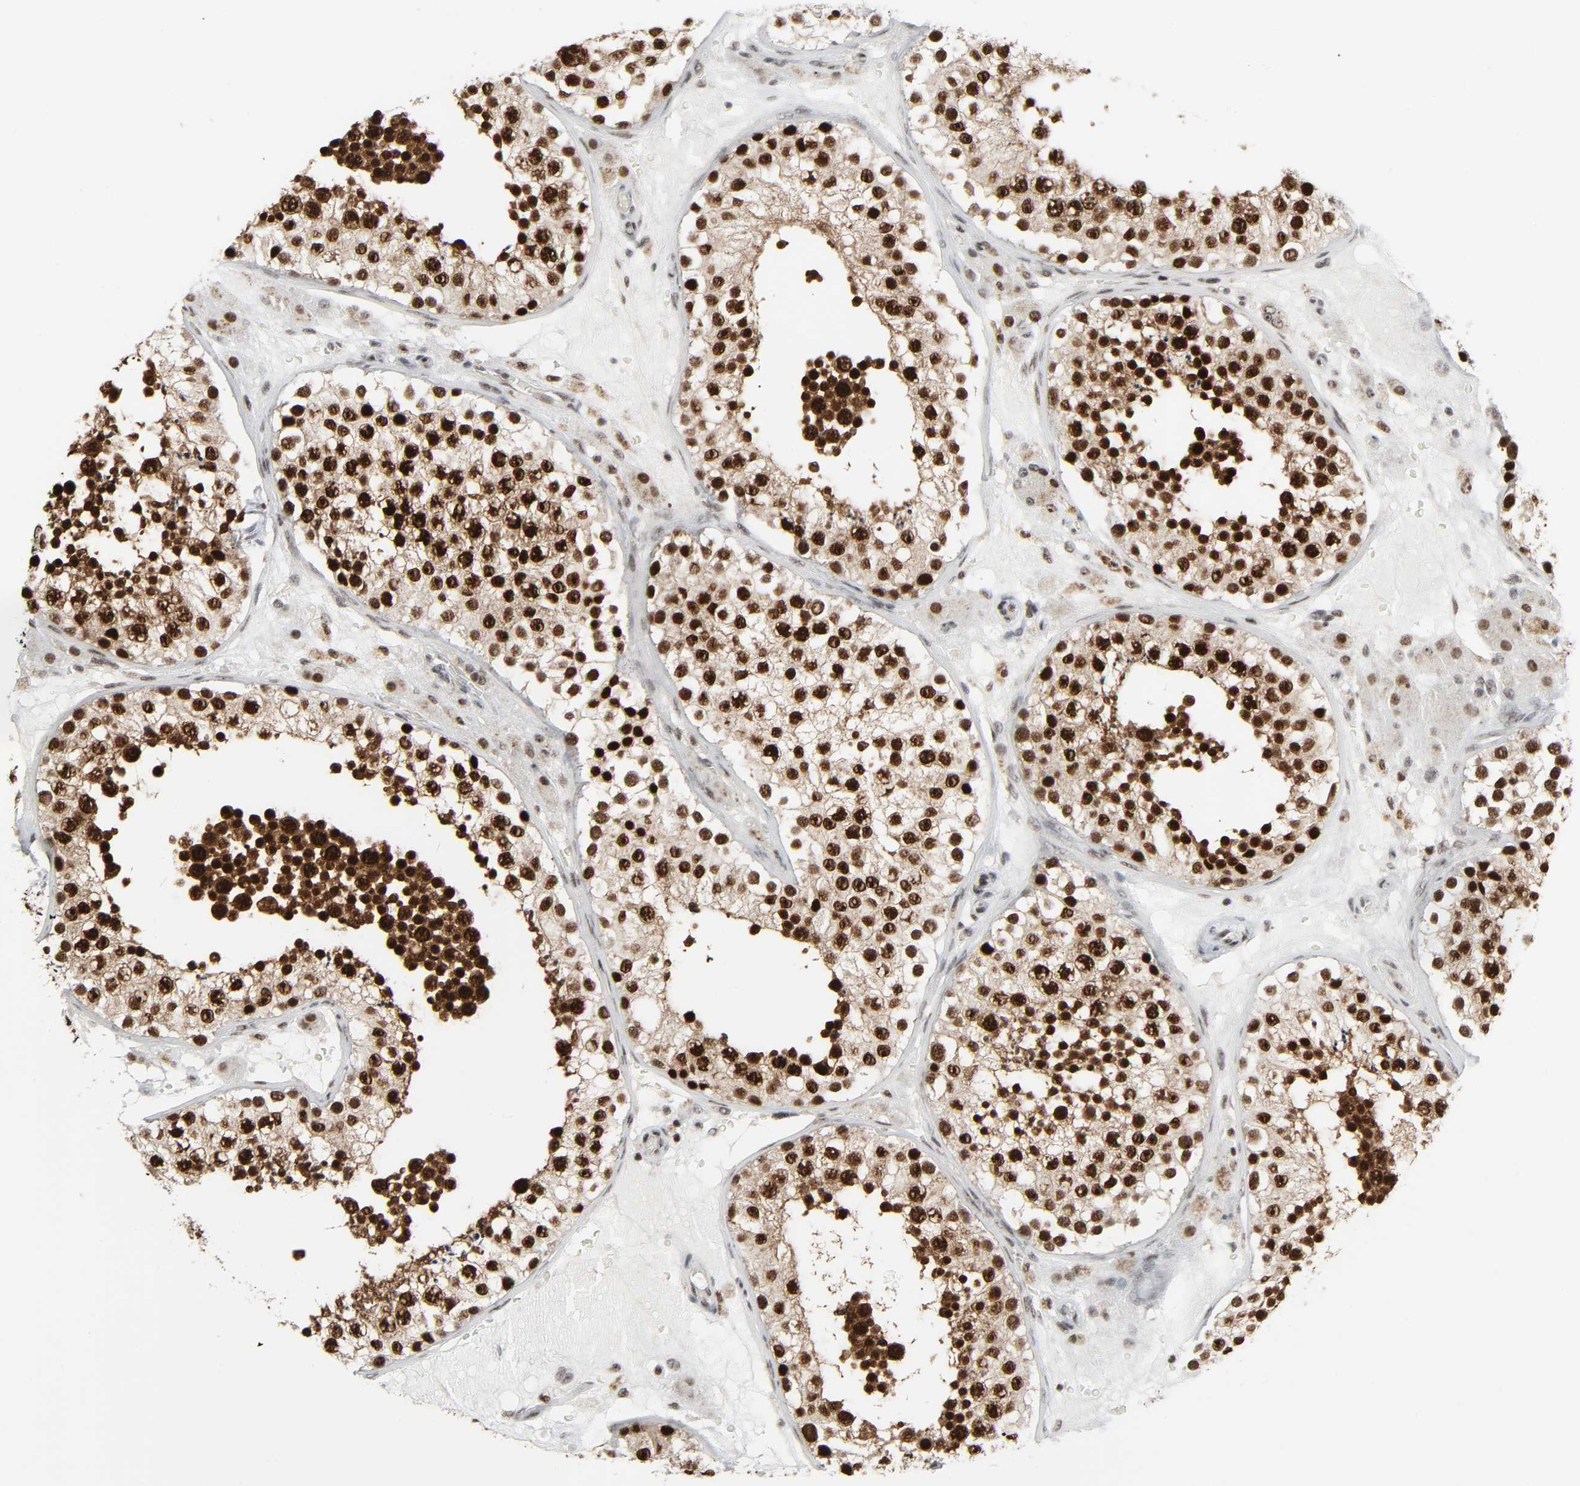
{"staining": {"intensity": "strong", "quantity": ">75%", "location": "nuclear"}, "tissue": "testis", "cell_type": "Cells in seminiferous ducts", "image_type": "normal", "snomed": [{"axis": "morphology", "description": "Normal tissue, NOS"}, {"axis": "topography", "description": "Testis"}], "caption": "Testis stained with DAB (3,3'-diaminobenzidine) immunohistochemistry displays high levels of strong nuclear staining in about >75% of cells in seminiferous ducts.", "gene": "CDK7", "patient": {"sex": "male", "age": 26}}